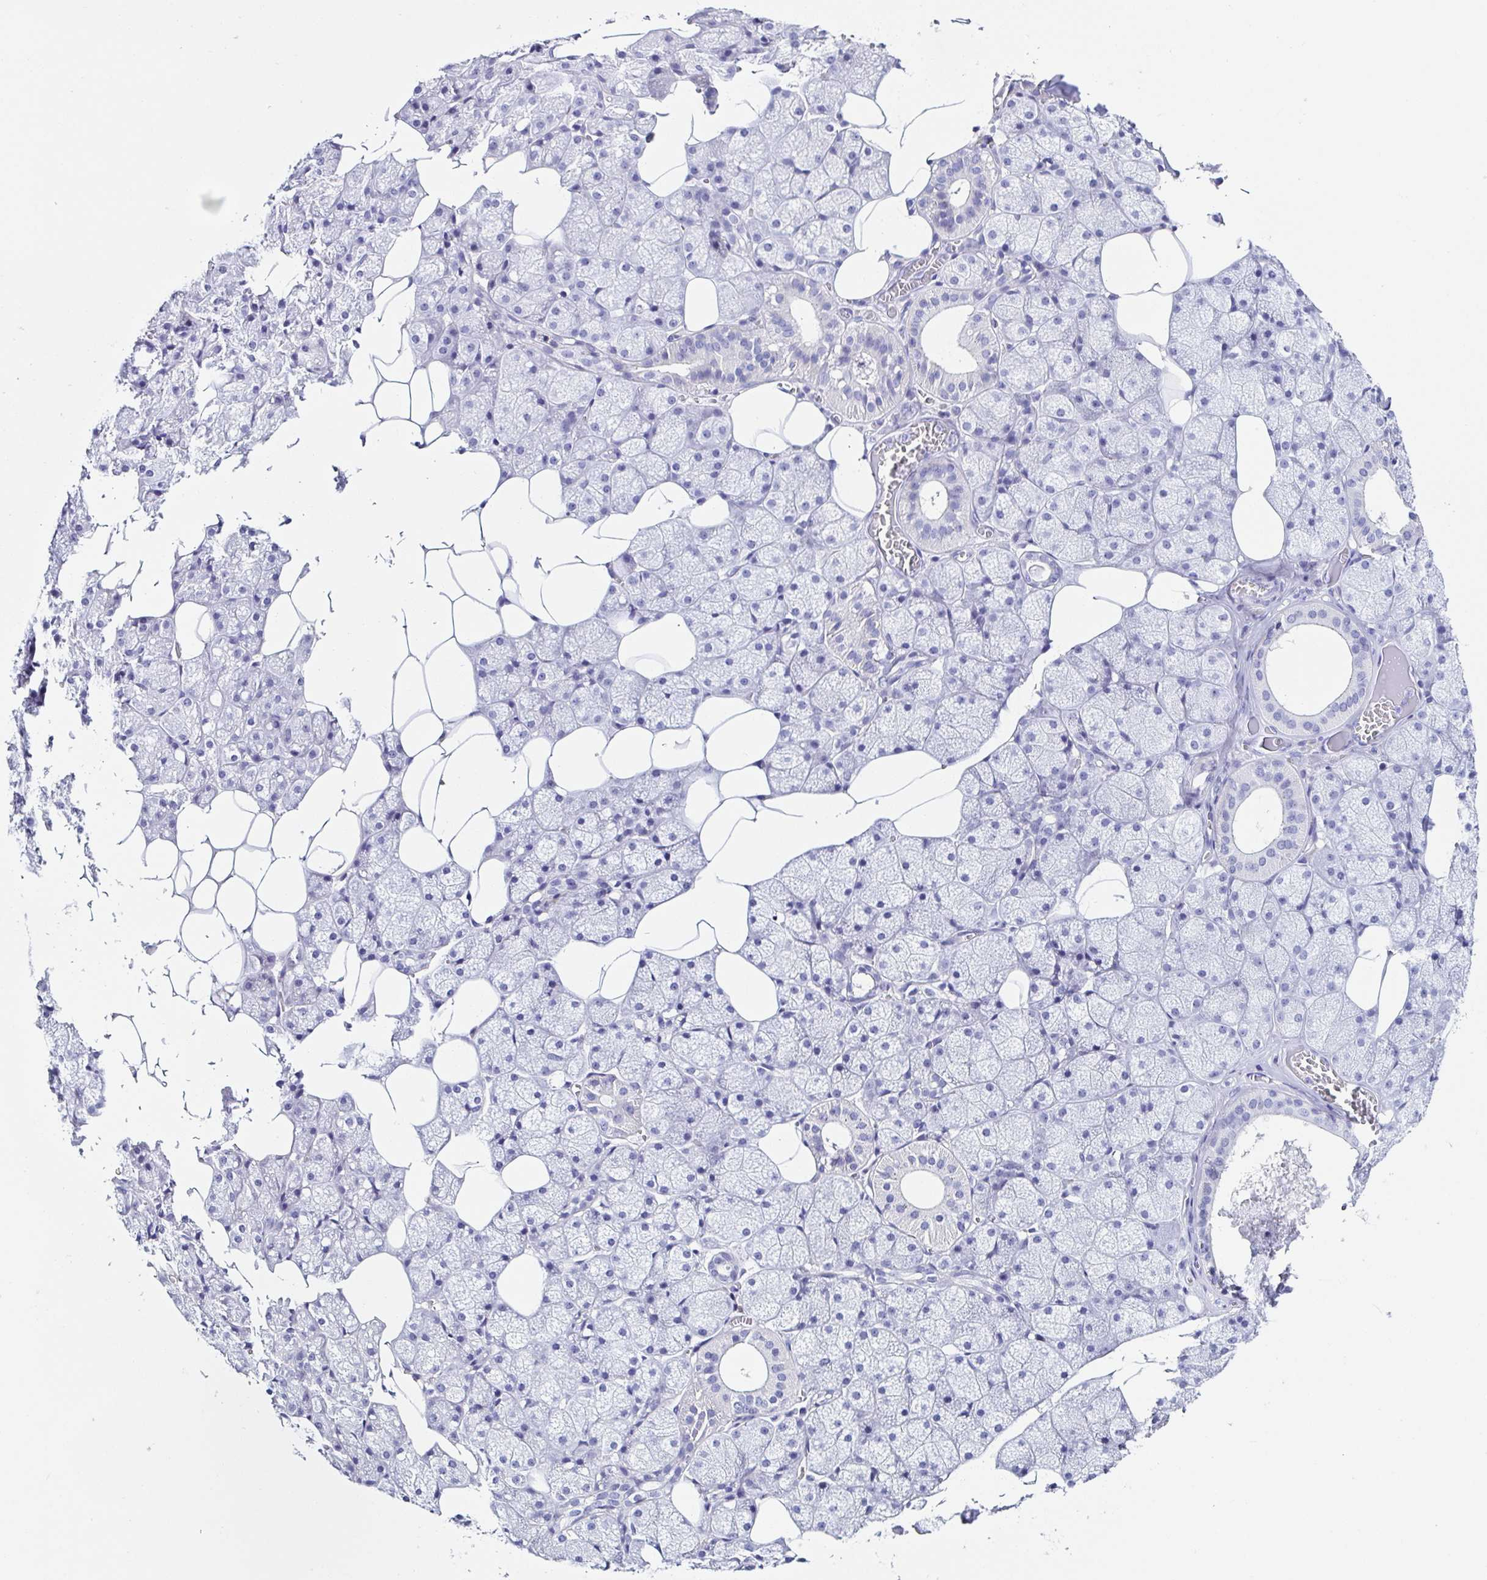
{"staining": {"intensity": "negative", "quantity": "none", "location": "none"}, "tissue": "salivary gland", "cell_type": "Glandular cells", "image_type": "normal", "snomed": [{"axis": "morphology", "description": "Normal tissue, NOS"}, {"axis": "topography", "description": "Salivary gland"}, {"axis": "topography", "description": "Peripheral nerve tissue"}], "caption": "An immunohistochemistry (IHC) photomicrograph of benign salivary gland is shown. There is no staining in glandular cells of salivary gland.", "gene": "TNNT2", "patient": {"sex": "male", "age": 38}}